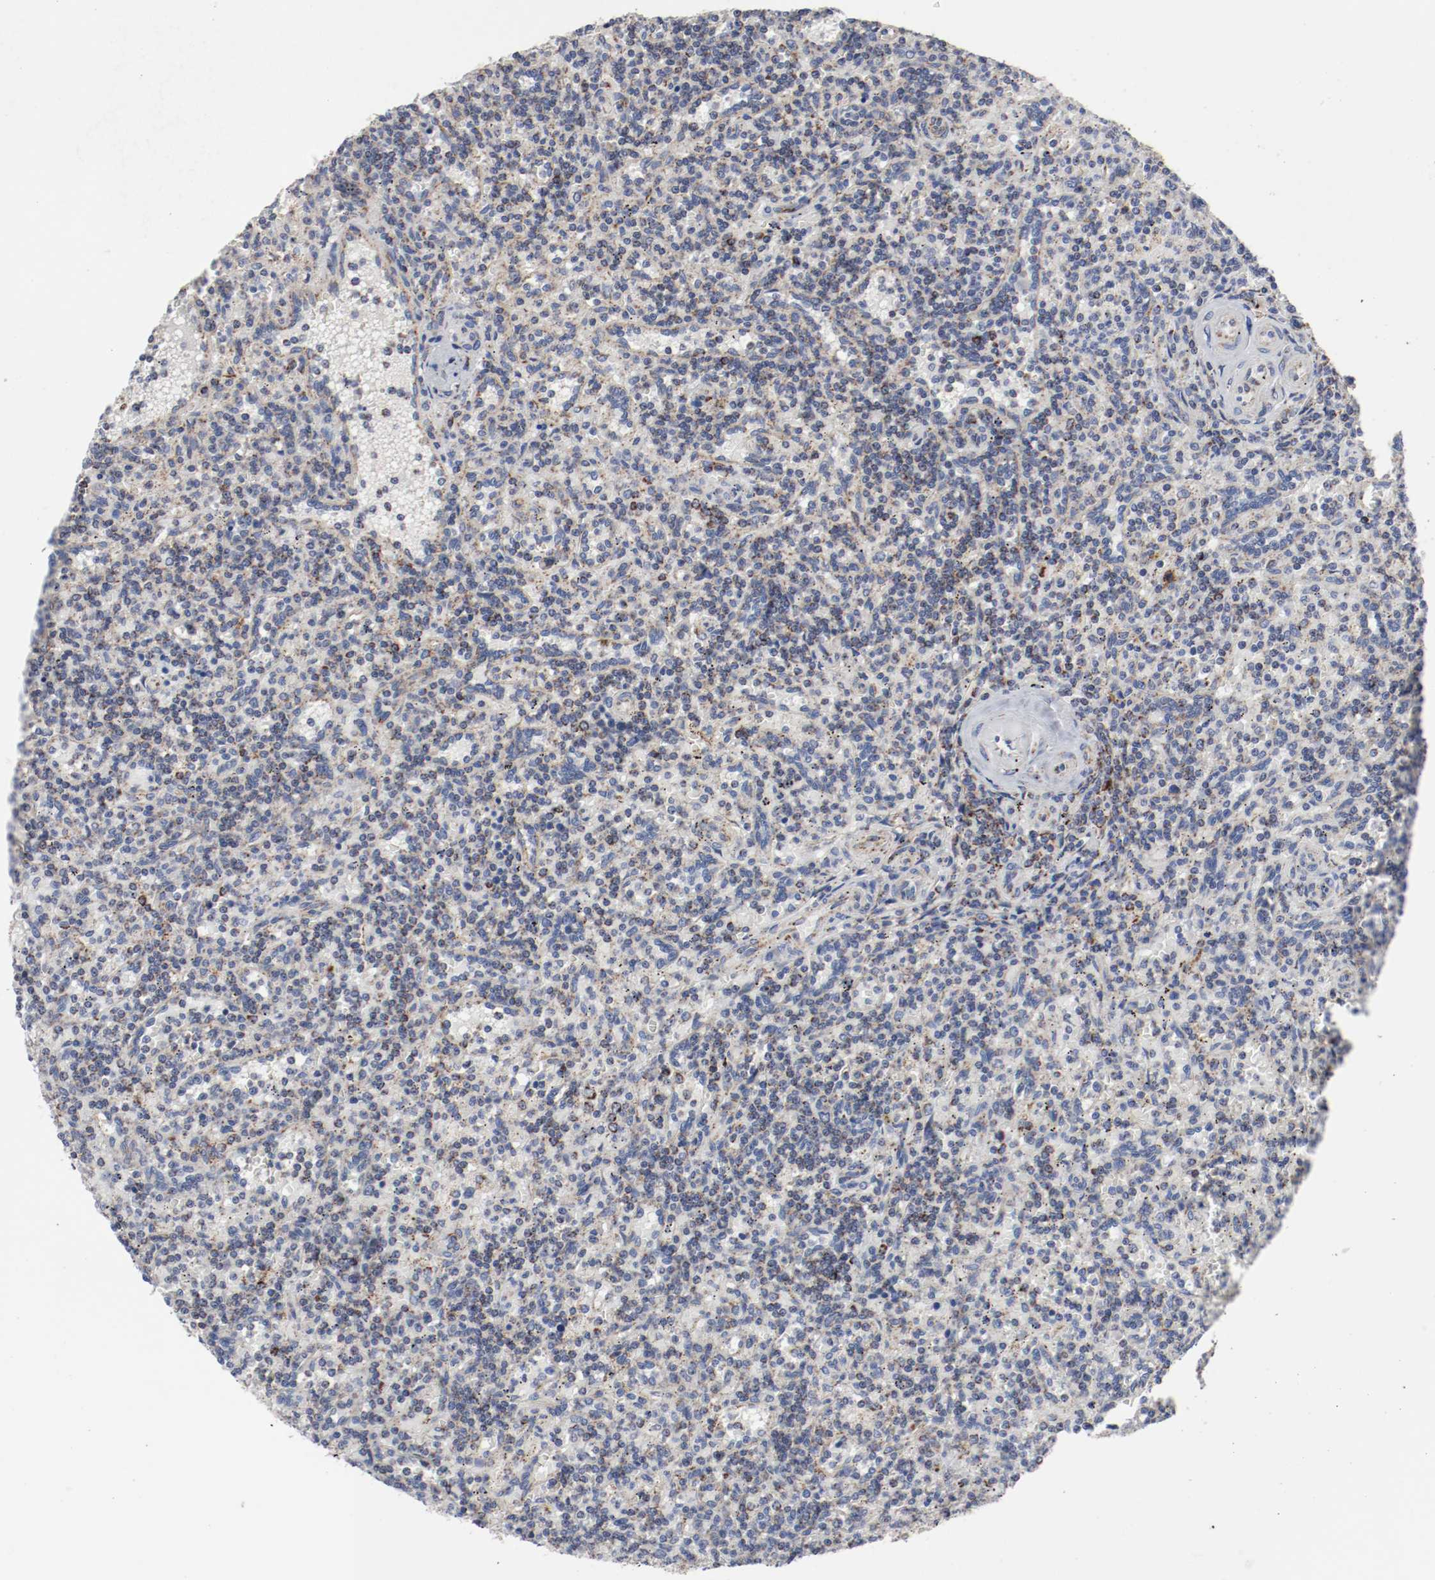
{"staining": {"intensity": "weak", "quantity": "<25%", "location": "cytoplasmic/membranous"}, "tissue": "lymphoma", "cell_type": "Tumor cells", "image_type": "cancer", "snomed": [{"axis": "morphology", "description": "Malignant lymphoma, non-Hodgkin's type, Low grade"}, {"axis": "topography", "description": "Spleen"}], "caption": "Tumor cells show no significant protein expression in lymphoma.", "gene": "AFG3L2", "patient": {"sex": "male", "age": 73}}